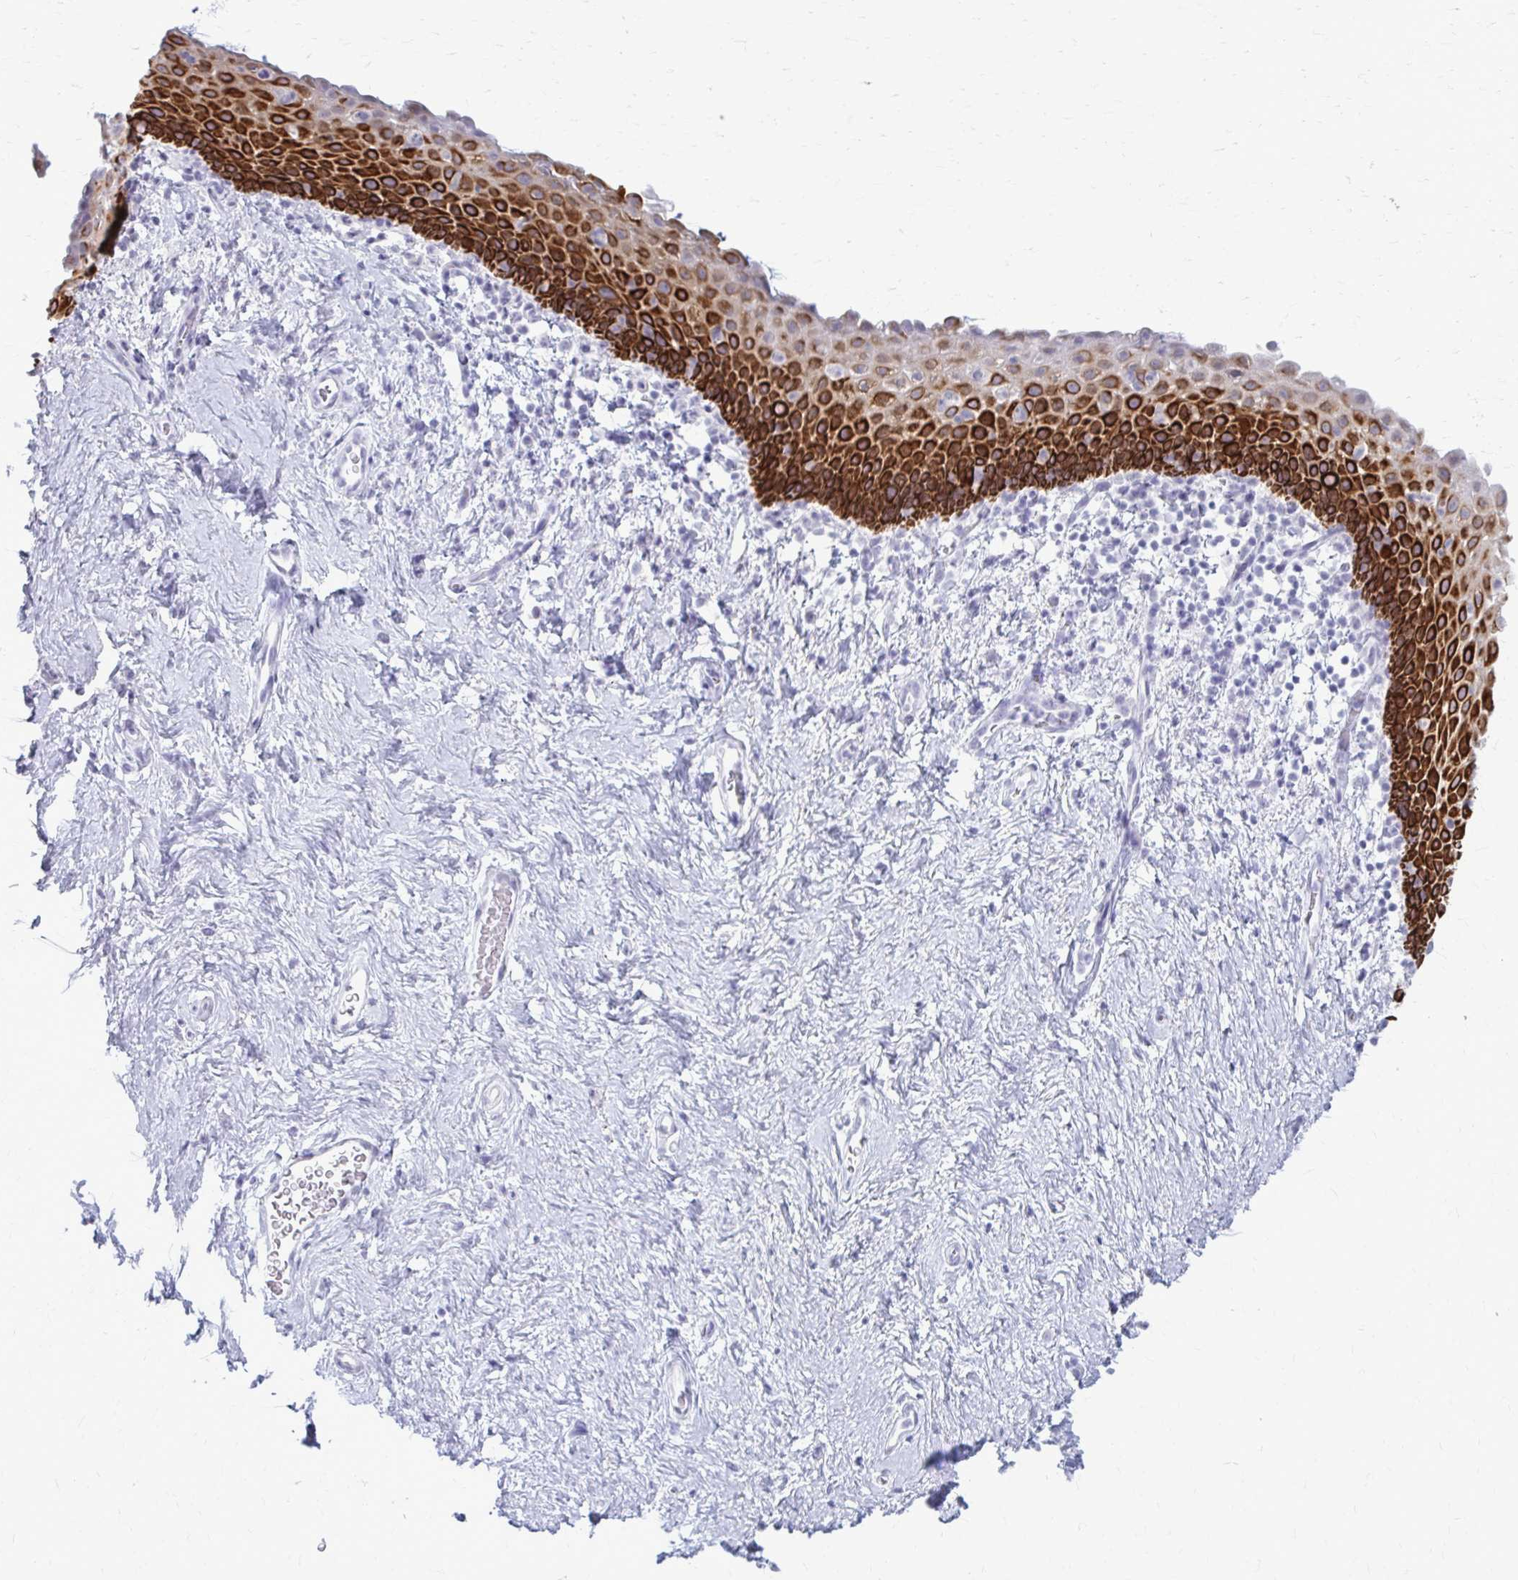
{"staining": {"intensity": "strong", "quantity": "25%-75%", "location": "cytoplasmic/membranous"}, "tissue": "vagina", "cell_type": "Squamous epithelial cells", "image_type": "normal", "snomed": [{"axis": "morphology", "description": "Normal tissue, NOS"}, {"axis": "topography", "description": "Vagina"}], "caption": "A brown stain shows strong cytoplasmic/membranous positivity of a protein in squamous epithelial cells of benign vagina.", "gene": "KRT5", "patient": {"sex": "female", "age": 61}}